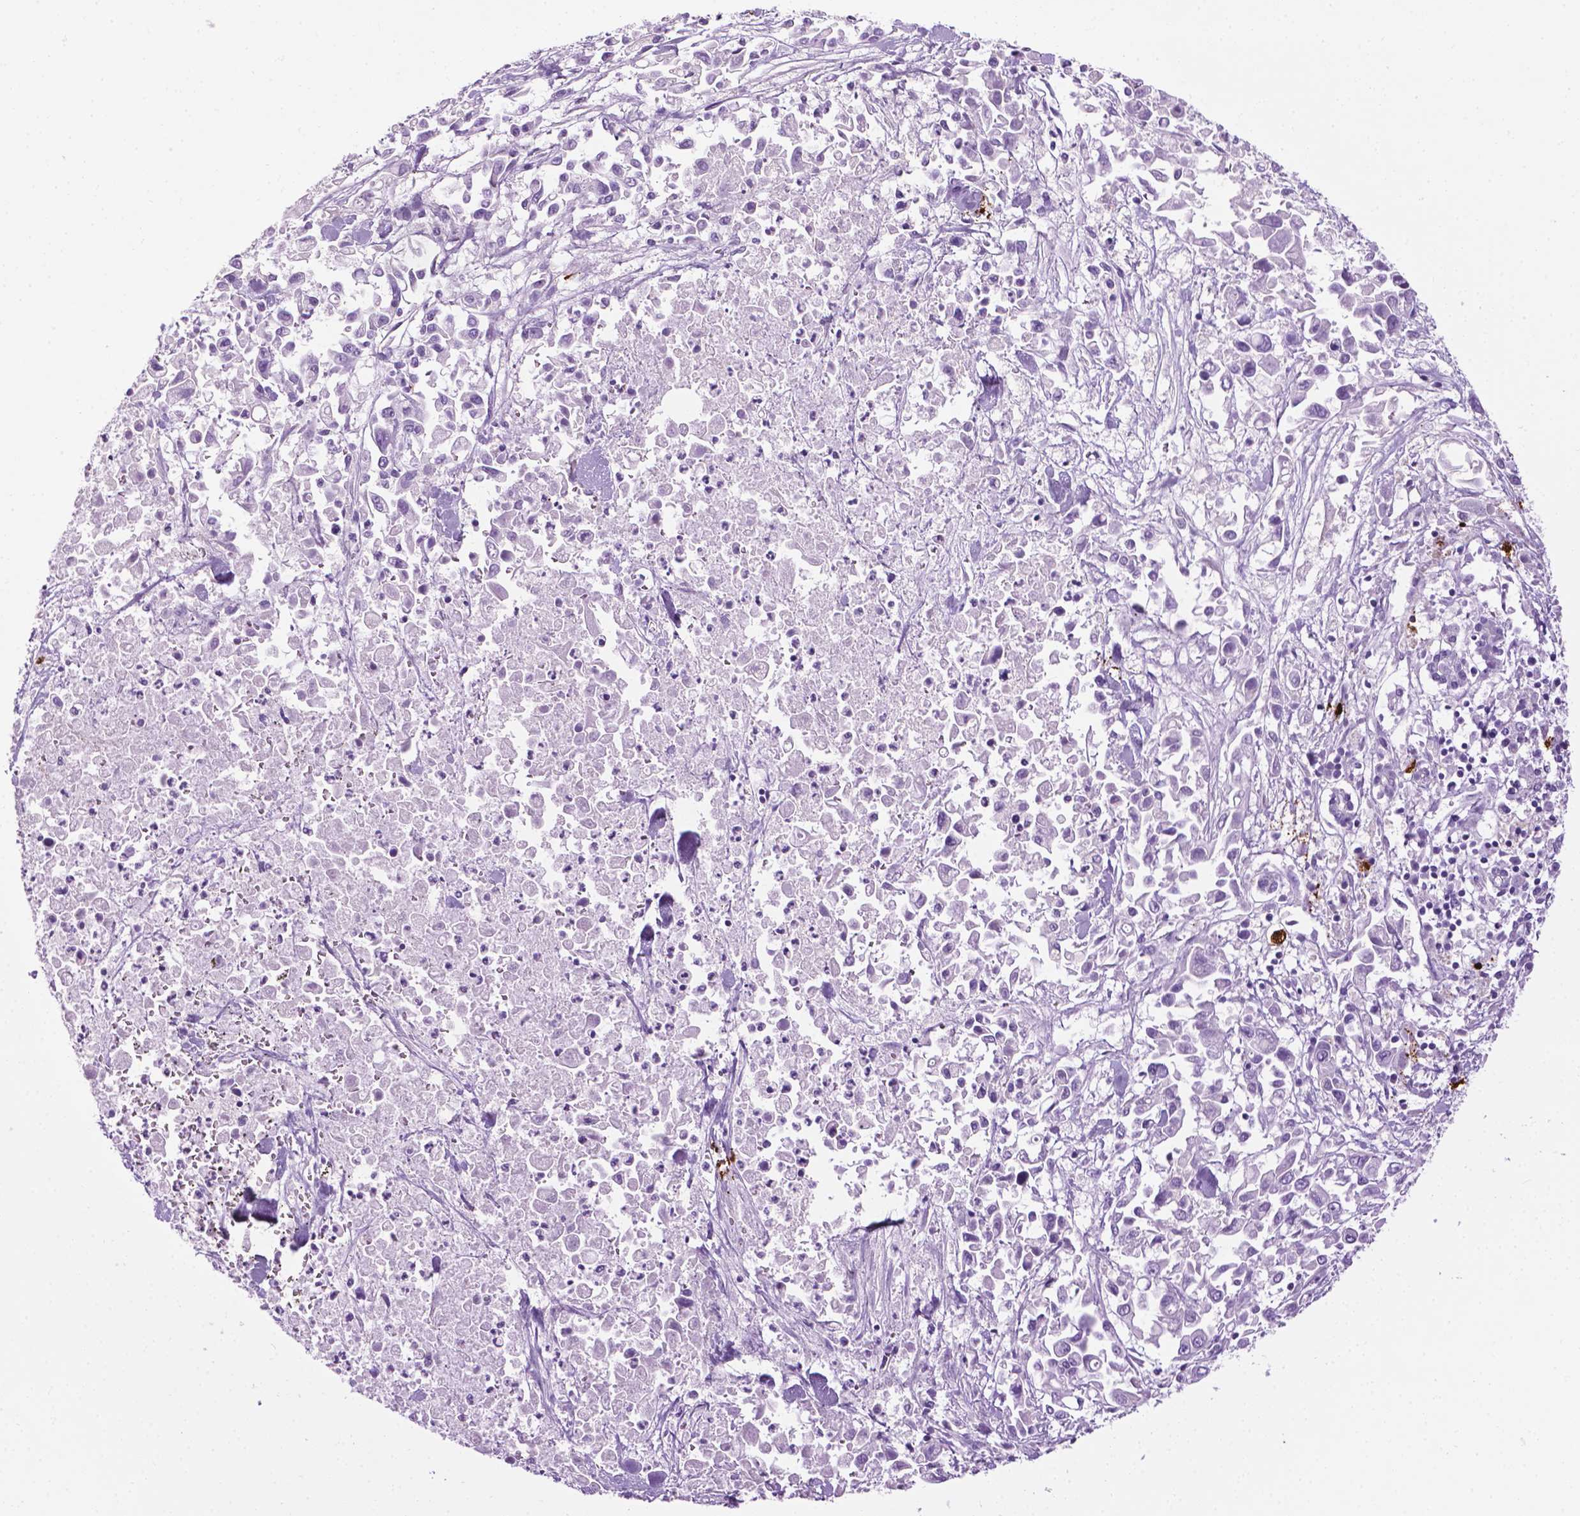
{"staining": {"intensity": "negative", "quantity": "none", "location": "none"}, "tissue": "pancreatic cancer", "cell_type": "Tumor cells", "image_type": "cancer", "snomed": [{"axis": "morphology", "description": "Adenocarcinoma, NOS"}, {"axis": "topography", "description": "Pancreas"}], "caption": "This is a micrograph of IHC staining of pancreatic cancer, which shows no expression in tumor cells.", "gene": "SPECC1L", "patient": {"sex": "female", "age": 83}}